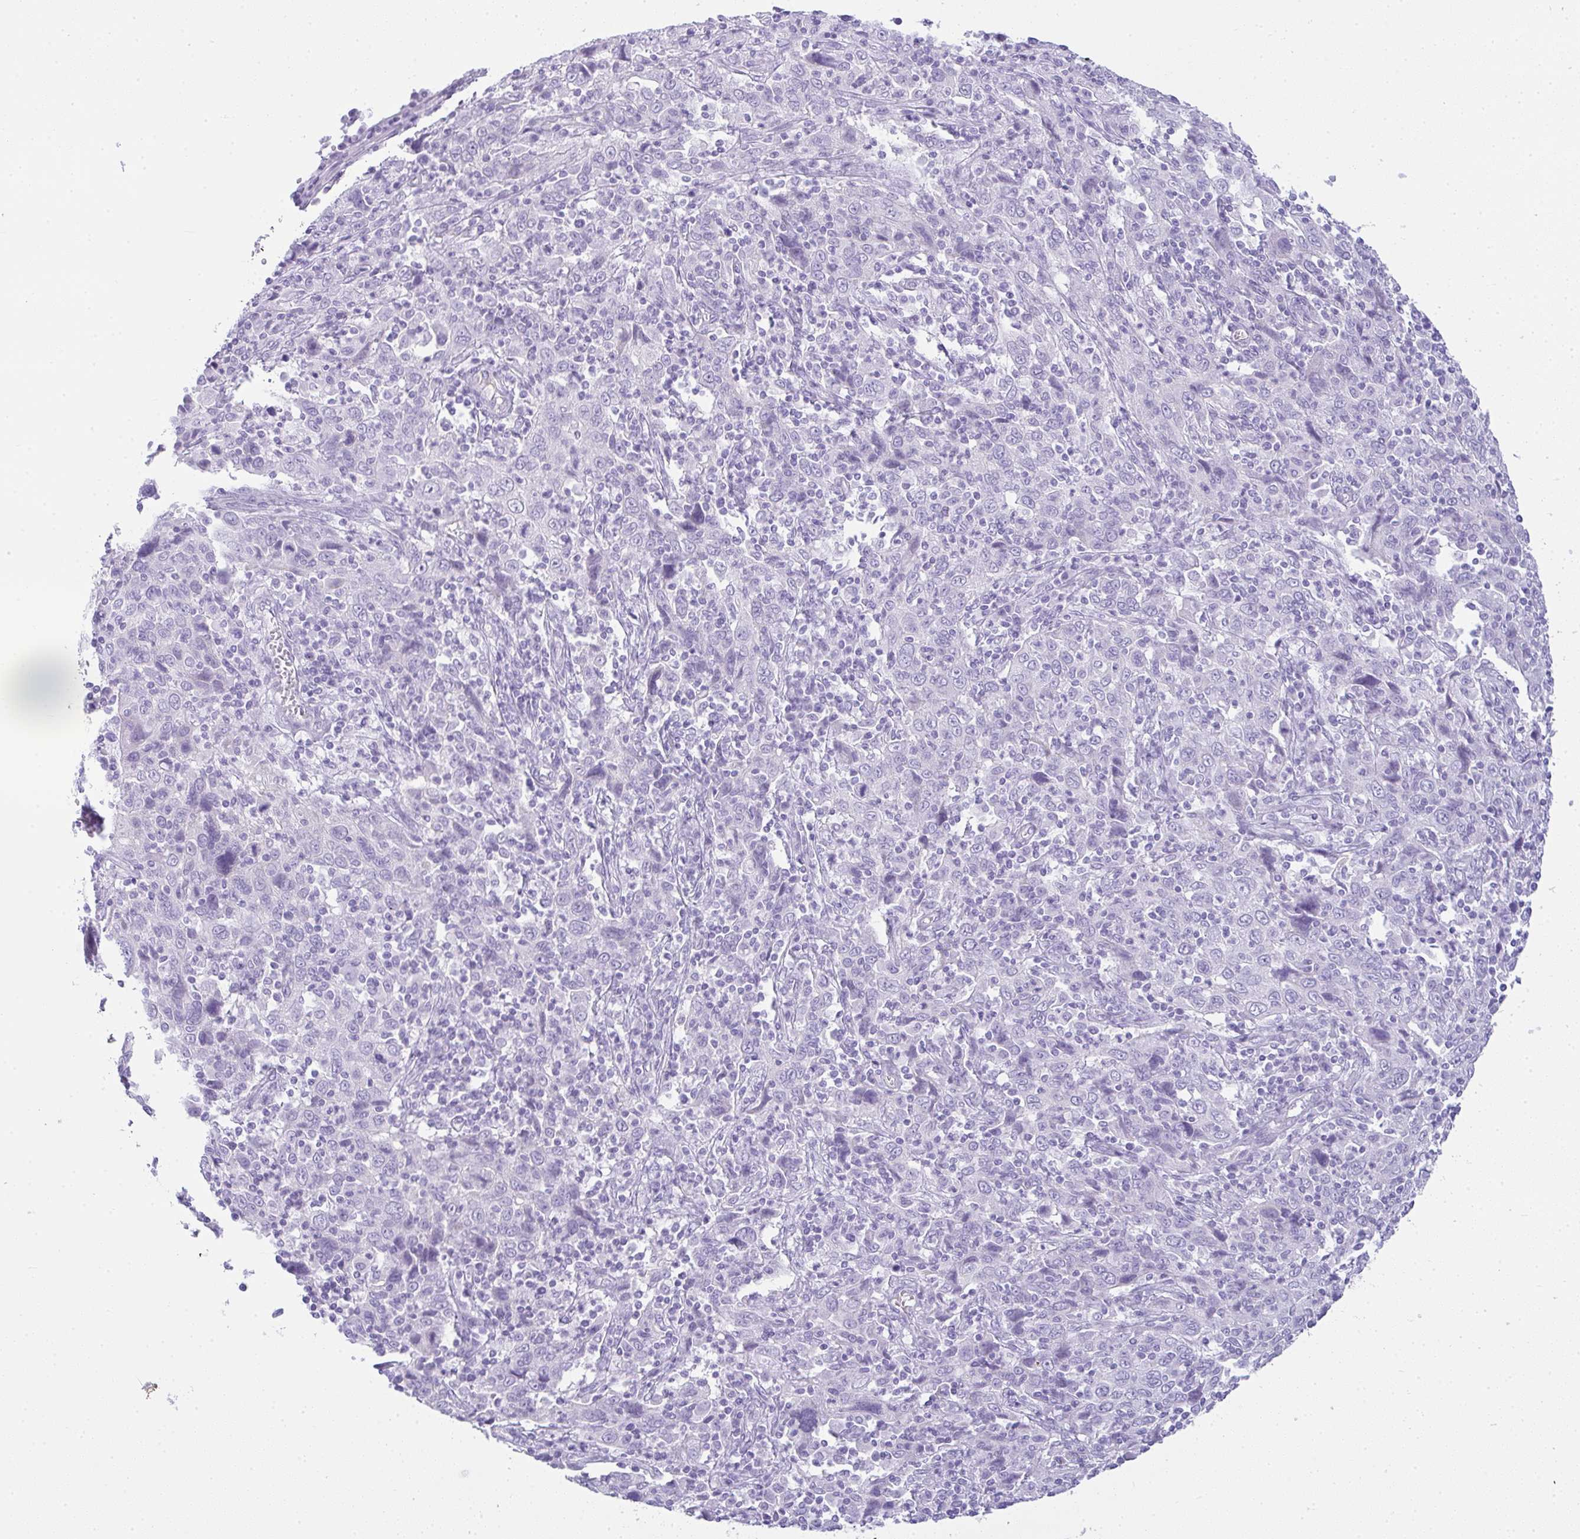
{"staining": {"intensity": "negative", "quantity": "none", "location": "none"}, "tissue": "cervical cancer", "cell_type": "Tumor cells", "image_type": "cancer", "snomed": [{"axis": "morphology", "description": "Squamous cell carcinoma, NOS"}, {"axis": "topography", "description": "Cervix"}], "caption": "Tumor cells are negative for protein expression in human squamous cell carcinoma (cervical).", "gene": "RASL10A", "patient": {"sex": "female", "age": 46}}